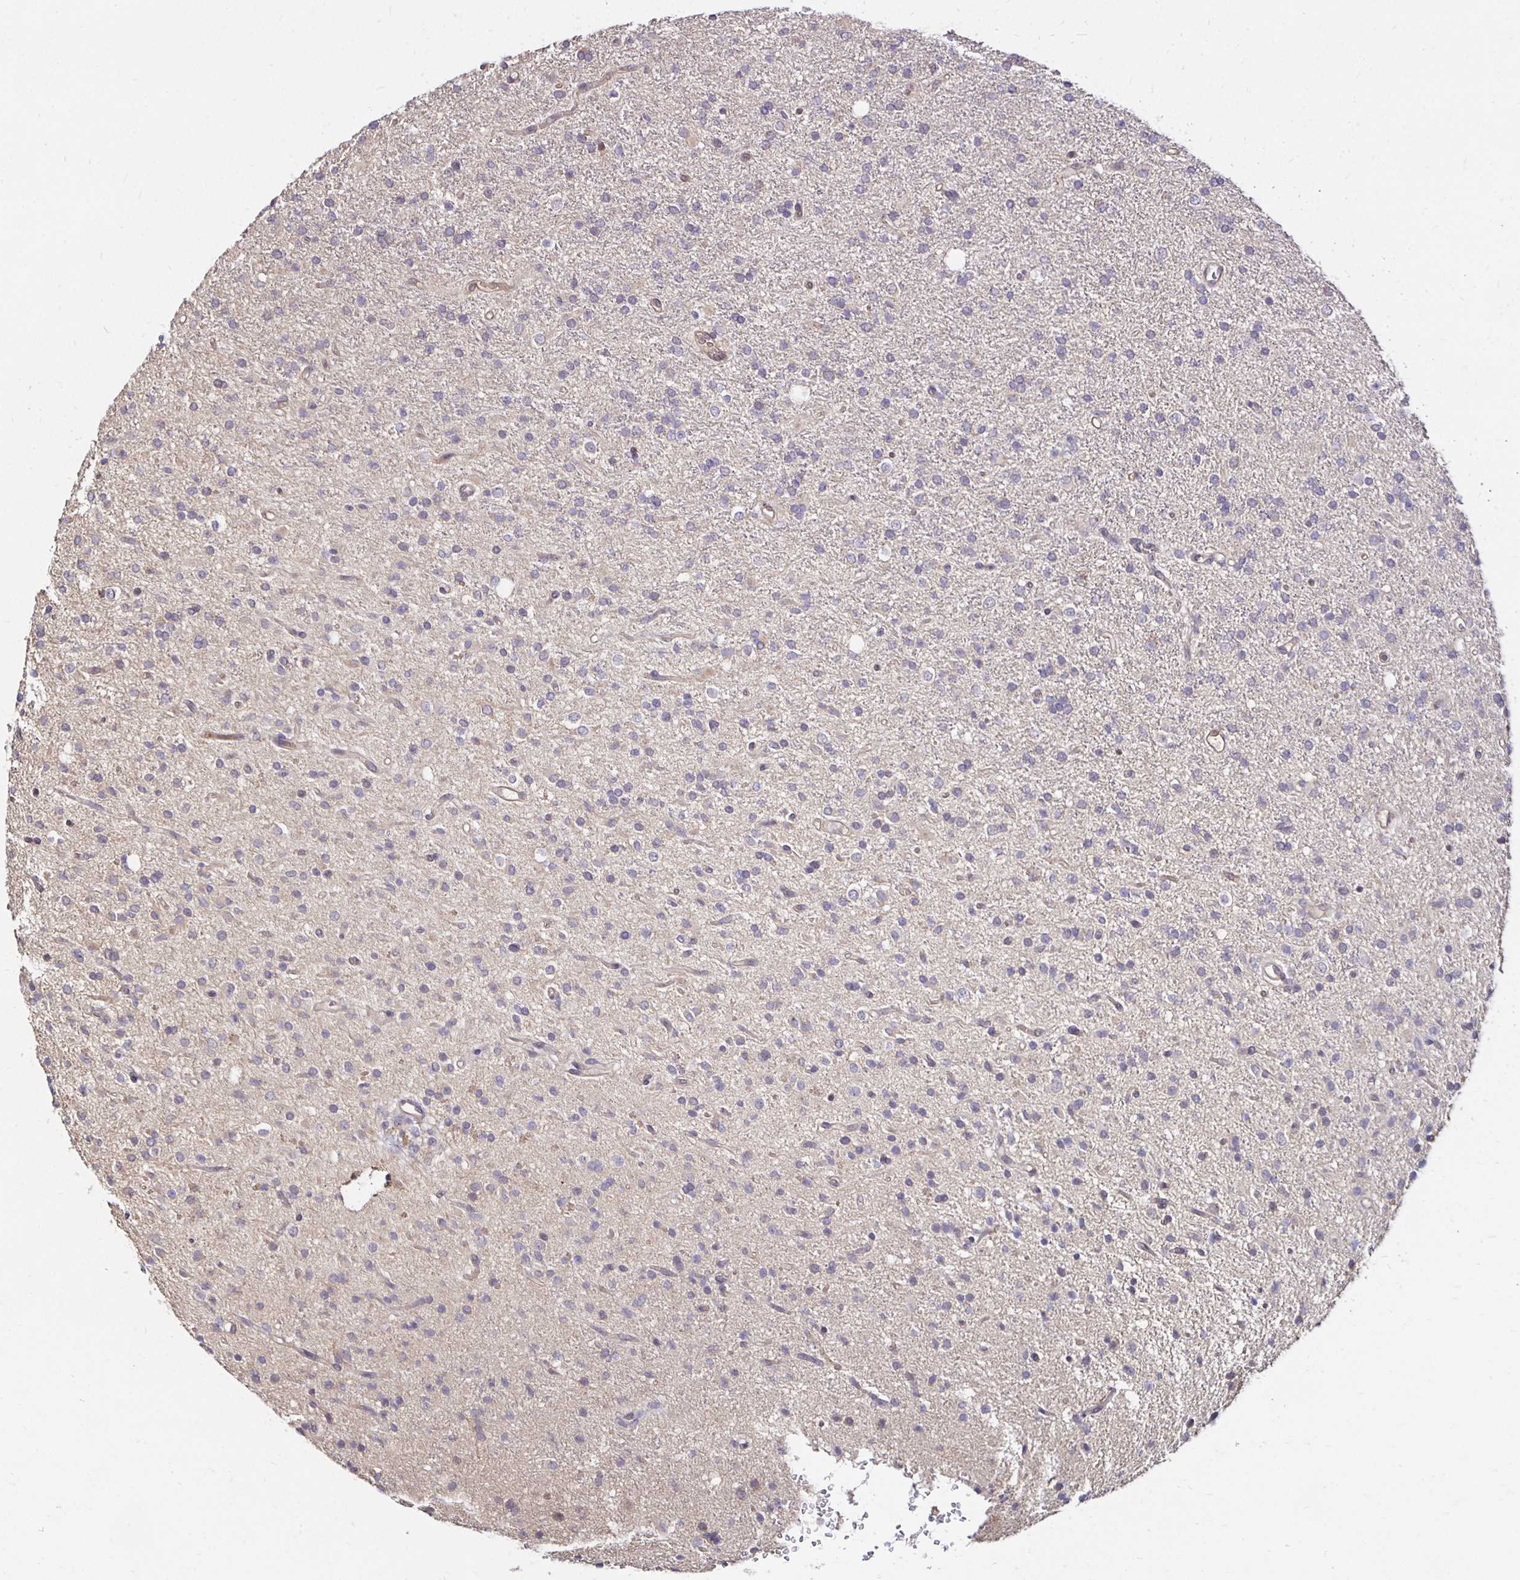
{"staining": {"intensity": "weak", "quantity": "<25%", "location": "cytoplasmic/membranous"}, "tissue": "glioma", "cell_type": "Tumor cells", "image_type": "cancer", "snomed": [{"axis": "morphology", "description": "Glioma, malignant, Low grade"}, {"axis": "topography", "description": "Brain"}], "caption": "Low-grade glioma (malignant) stained for a protein using IHC shows no staining tumor cells.", "gene": "TXN", "patient": {"sex": "female", "age": 33}}